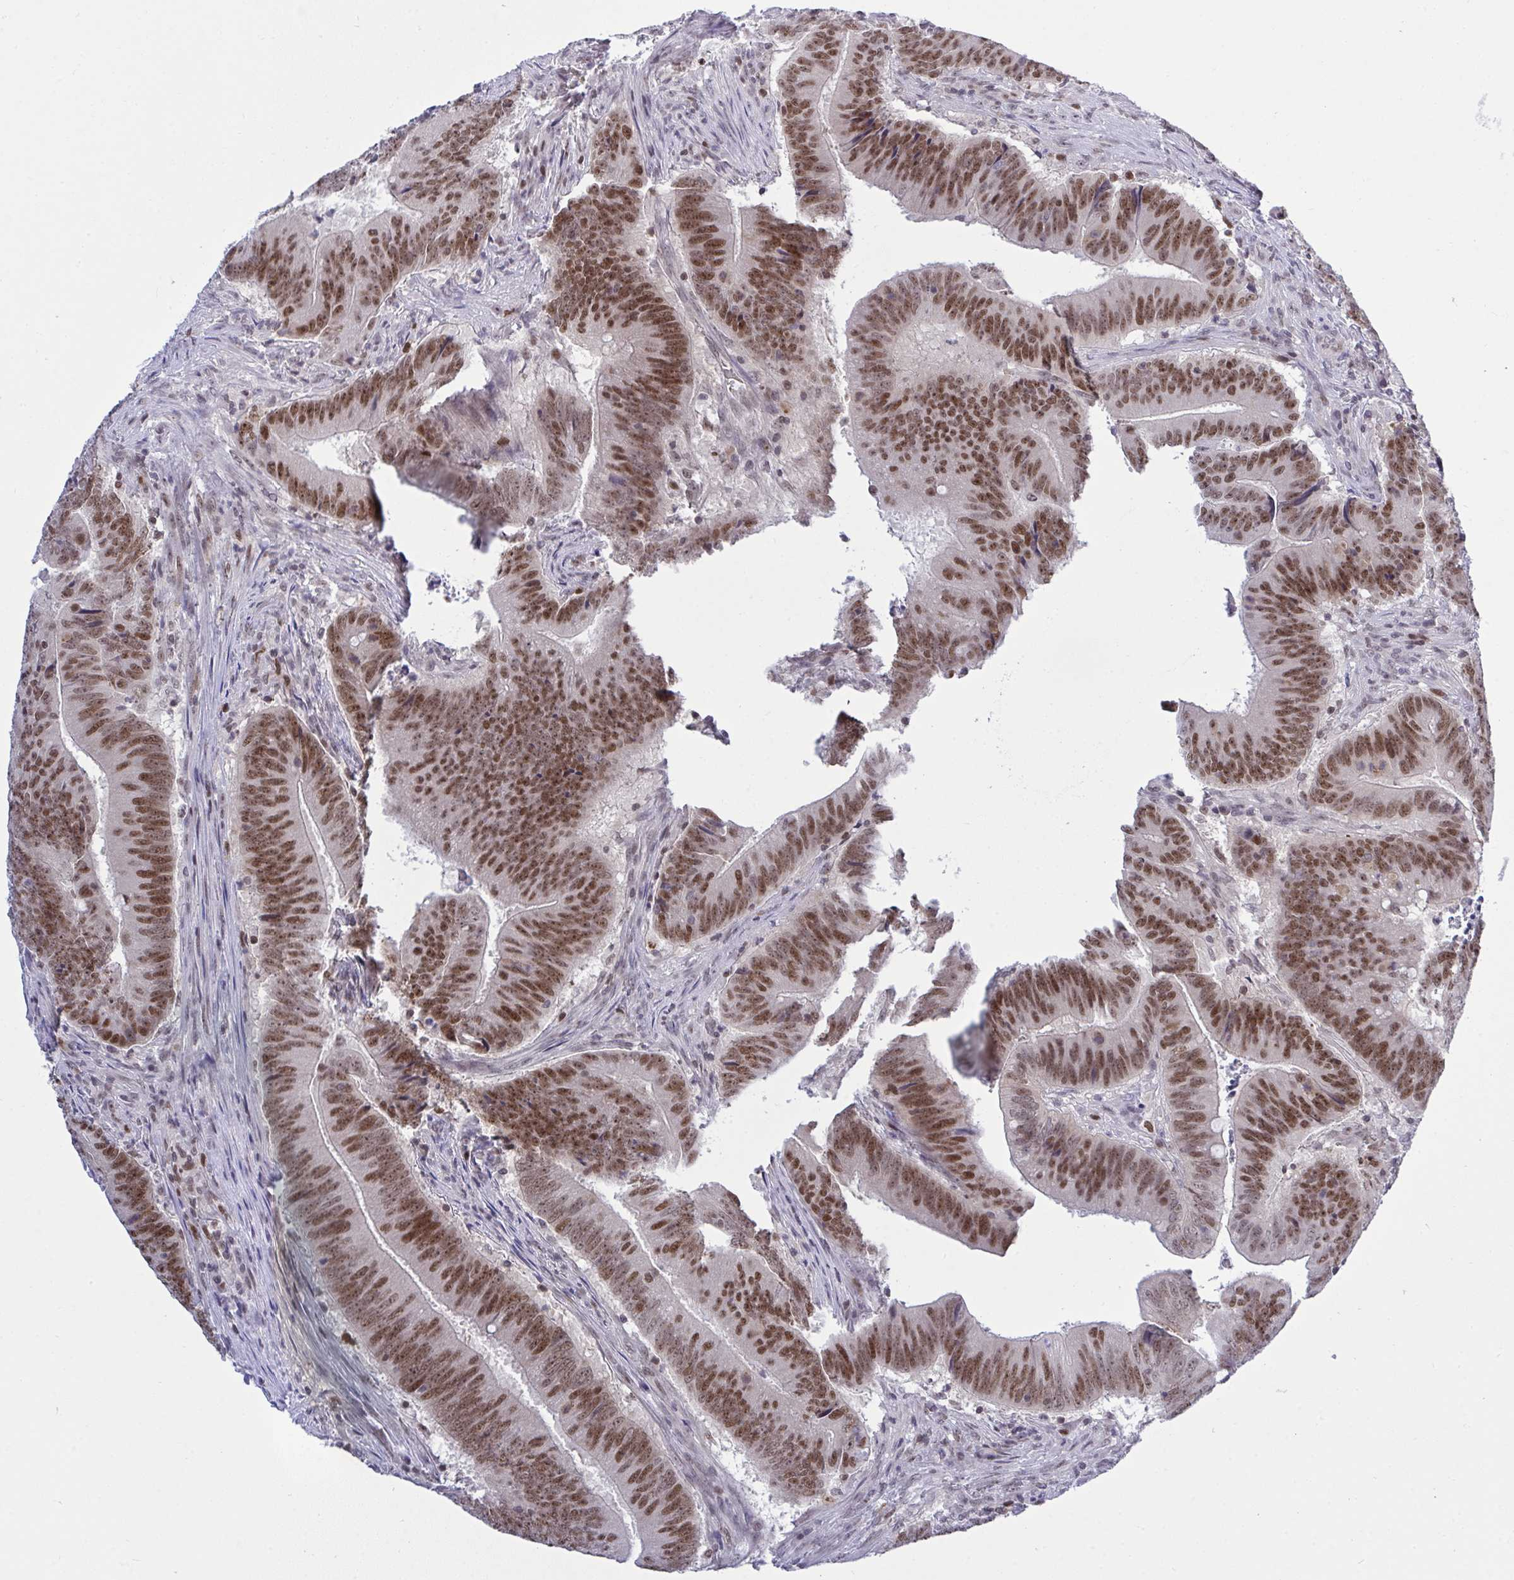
{"staining": {"intensity": "moderate", "quantity": ">75%", "location": "nuclear"}, "tissue": "colorectal cancer", "cell_type": "Tumor cells", "image_type": "cancer", "snomed": [{"axis": "morphology", "description": "Adenocarcinoma, NOS"}, {"axis": "topography", "description": "Colon"}], "caption": "Colorectal cancer (adenocarcinoma) stained with DAB (3,3'-diaminobenzidine) IHC displays medium levels of moderate nuclear positivity in about >75% of tumor cells. The staining is performed using DAB brown chromogen to label protein expression. The nuclei are counter-stained blue using hematoxylin.", "gene": "RFC4", "patient": {"sex": "female", "age": 87}}